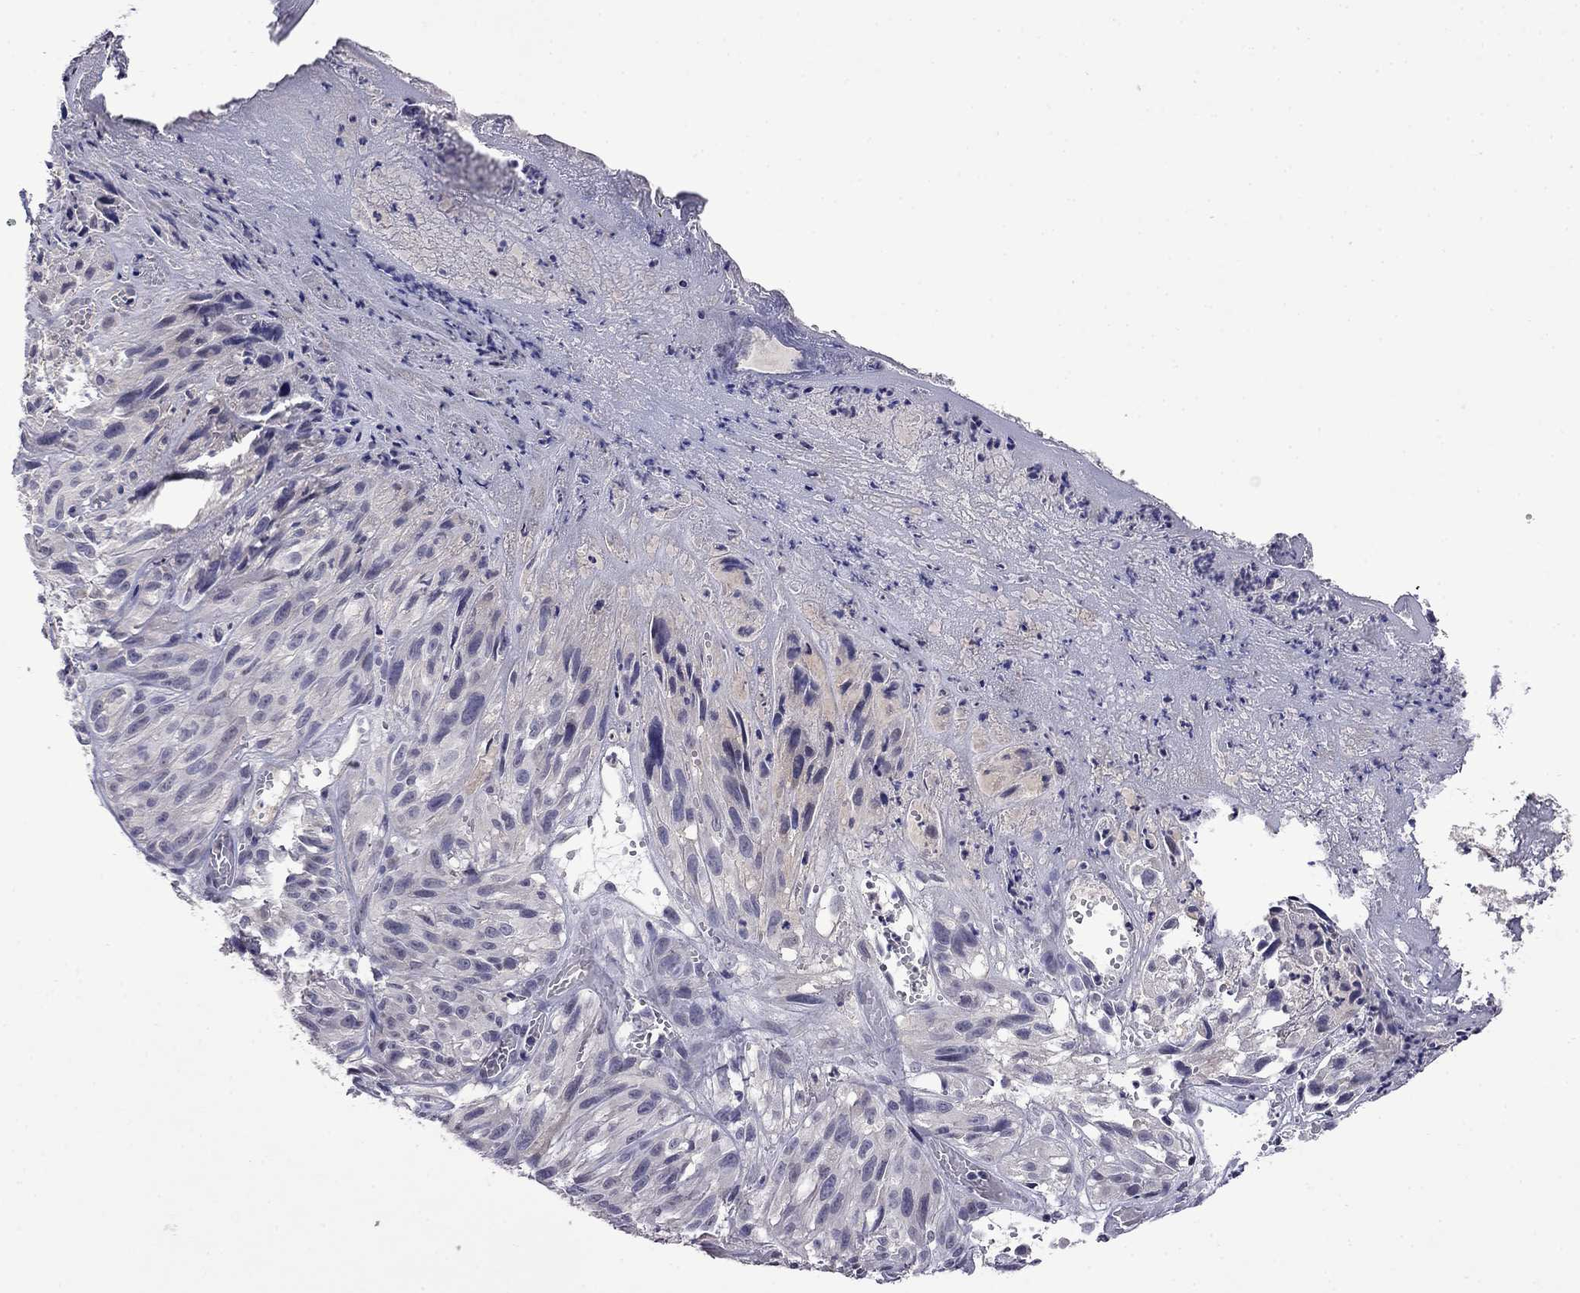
{"staining": {"intensity": "negative", "quantity": "none", "location": "none"}, "tissue": "melanoma", "cell_type": "Tumor cells", "image_type": "cancer", "snomed": [{"axis": "morphology", "description": "Malignant melanoma, NOS"}, {"axis": "topography", "description": "Skin"}], "caption": "Tumor cells show no significant staining in melanoma. (Brightfield microscopy of DAB IHC at high magnification).", "gene": "STAR", "patient": {"sex": "male", "age": 51}}